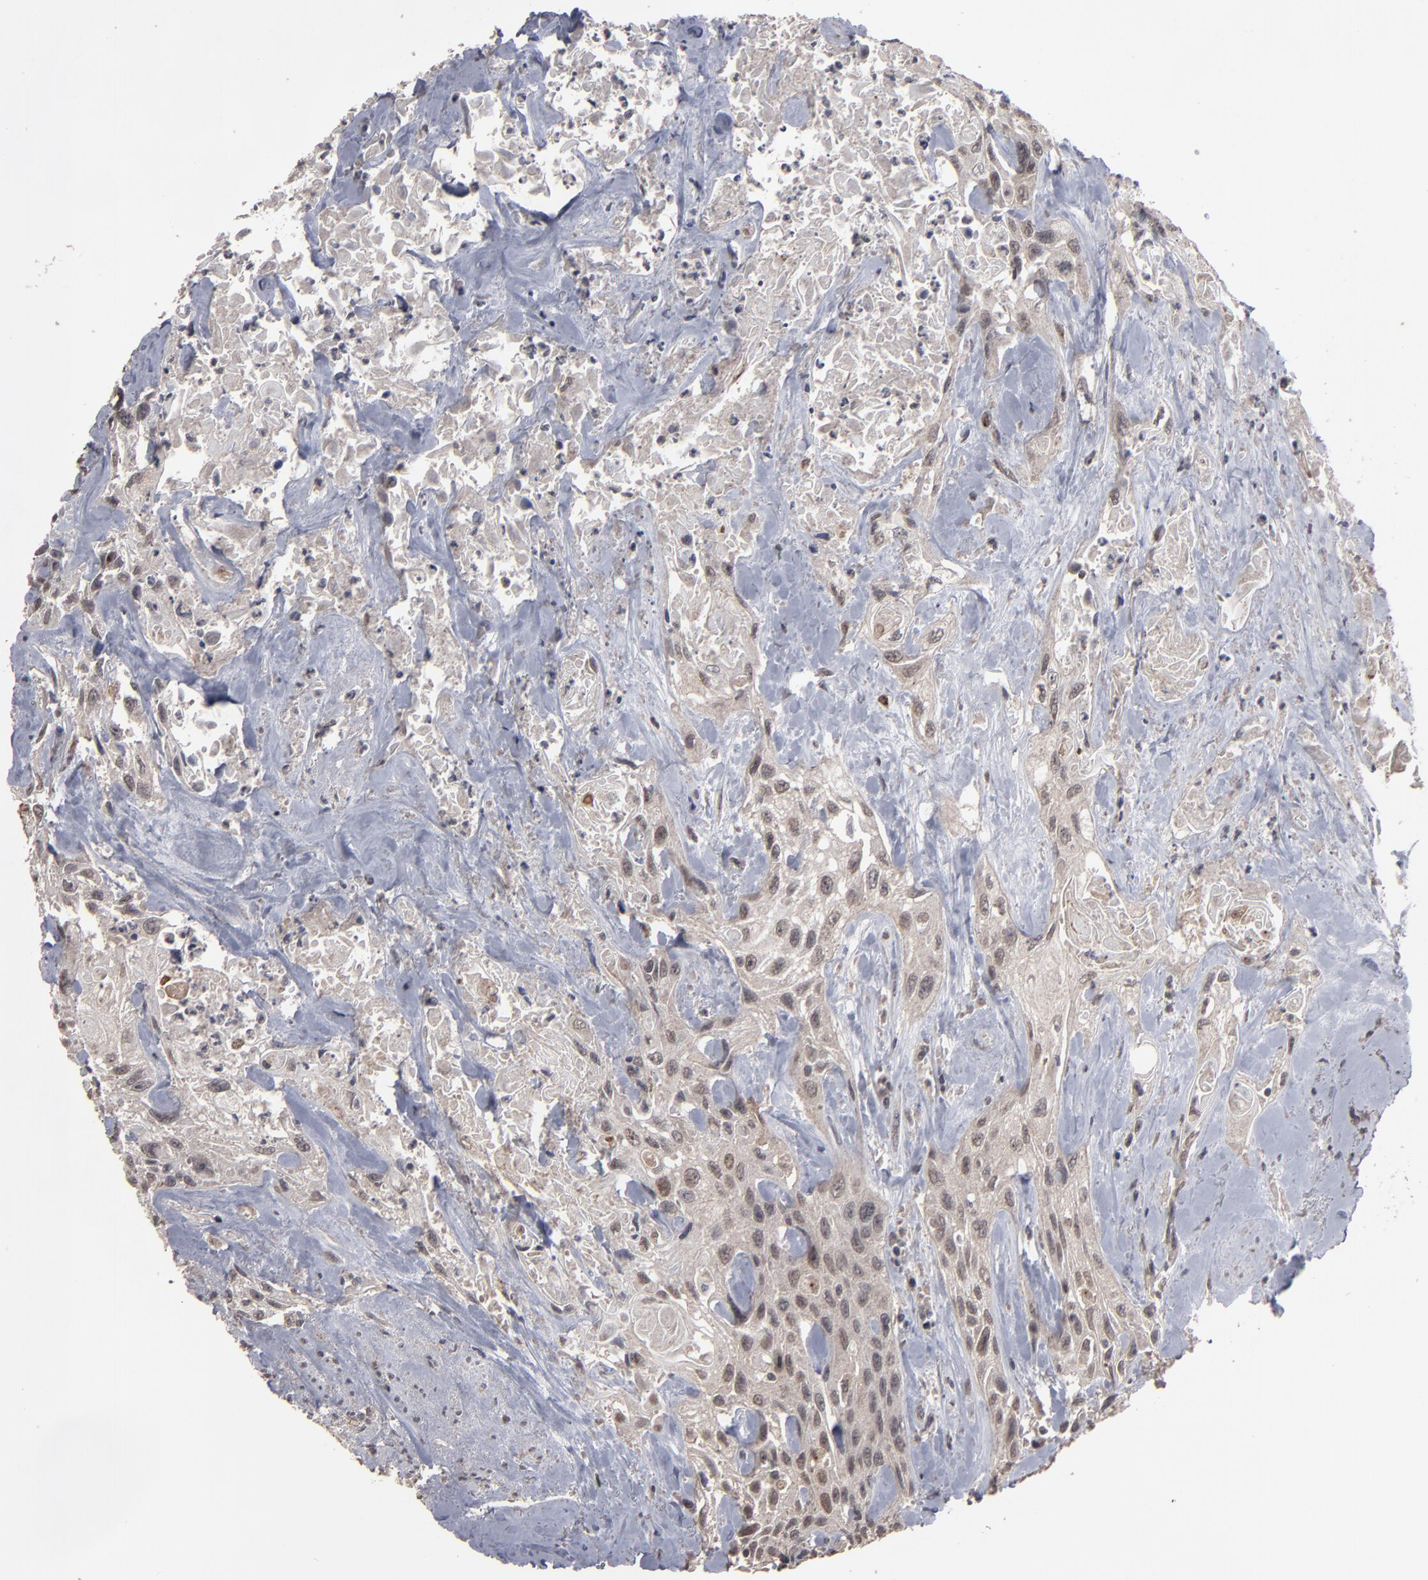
{"staining": {"intensity": "weak", "quantity": ">75%", "location": "cytoplasmic/membranous,nuclear"}, "tissue": "urothelial cancer", "cell_type": "Tumor cells", "image_type": "cancer", "snomed": [{"axis": "morphology", "description": "Urothelial carcinoma, High grade"}, {"axis": "topography", "description": "Urinary bladder"}], "caption": "A low amount of weak cytoplasmic/membranous and nuclear expression is seen in approximately >75% of tumor cells in urothelial cancer tissue. (DAB (3,3'-diaminobenzidine) IHC with brightfield microscopy, high magnification).", "gene": "SLC22A17", "patient": {"sex": "female", "age": 84}}